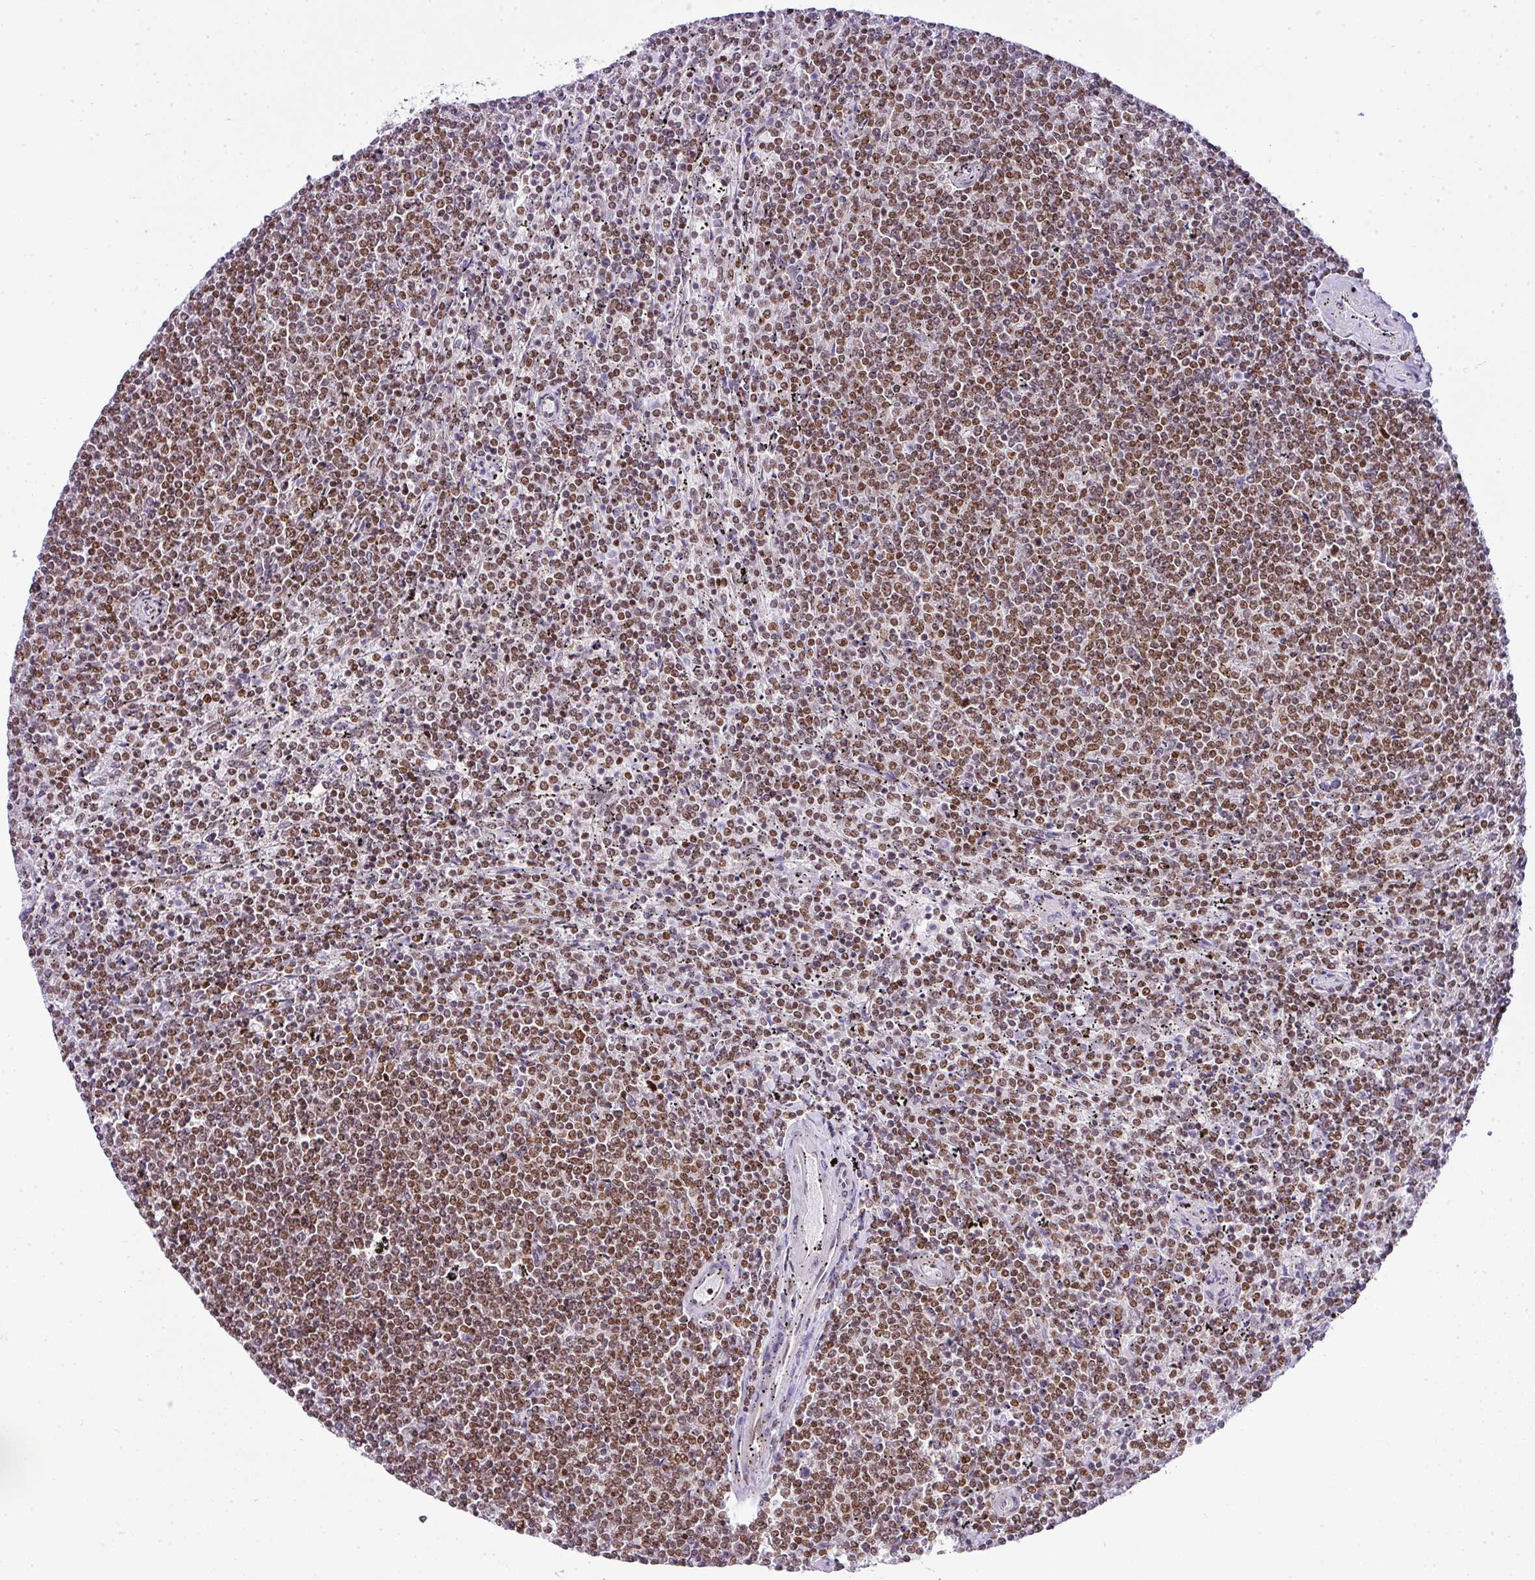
{"staining": {"intensity": "moderate", "quantity": ">75%", "location": "nuclear"}, "tissue": "lymphoma", "cell_type": "Tumor cells", "image_type": "cancer", "snomed": [{"axis": "morphology", "description": "Malignant lymphoma, non-Hodgkin's type, Low grade"}, {"axis": "topography", "description": "Spleen"}], "caption": "A medium amount of moderate nuclear expression is present in about >75% of tumor cells in low-grade malignant lymphoma, non-Hodgkin's type tissue. (DAB = brown stain, brightfield microscopy at high magnification).", "gene": "CCDC137", "patient": {"sex": "female", "age": 50}}